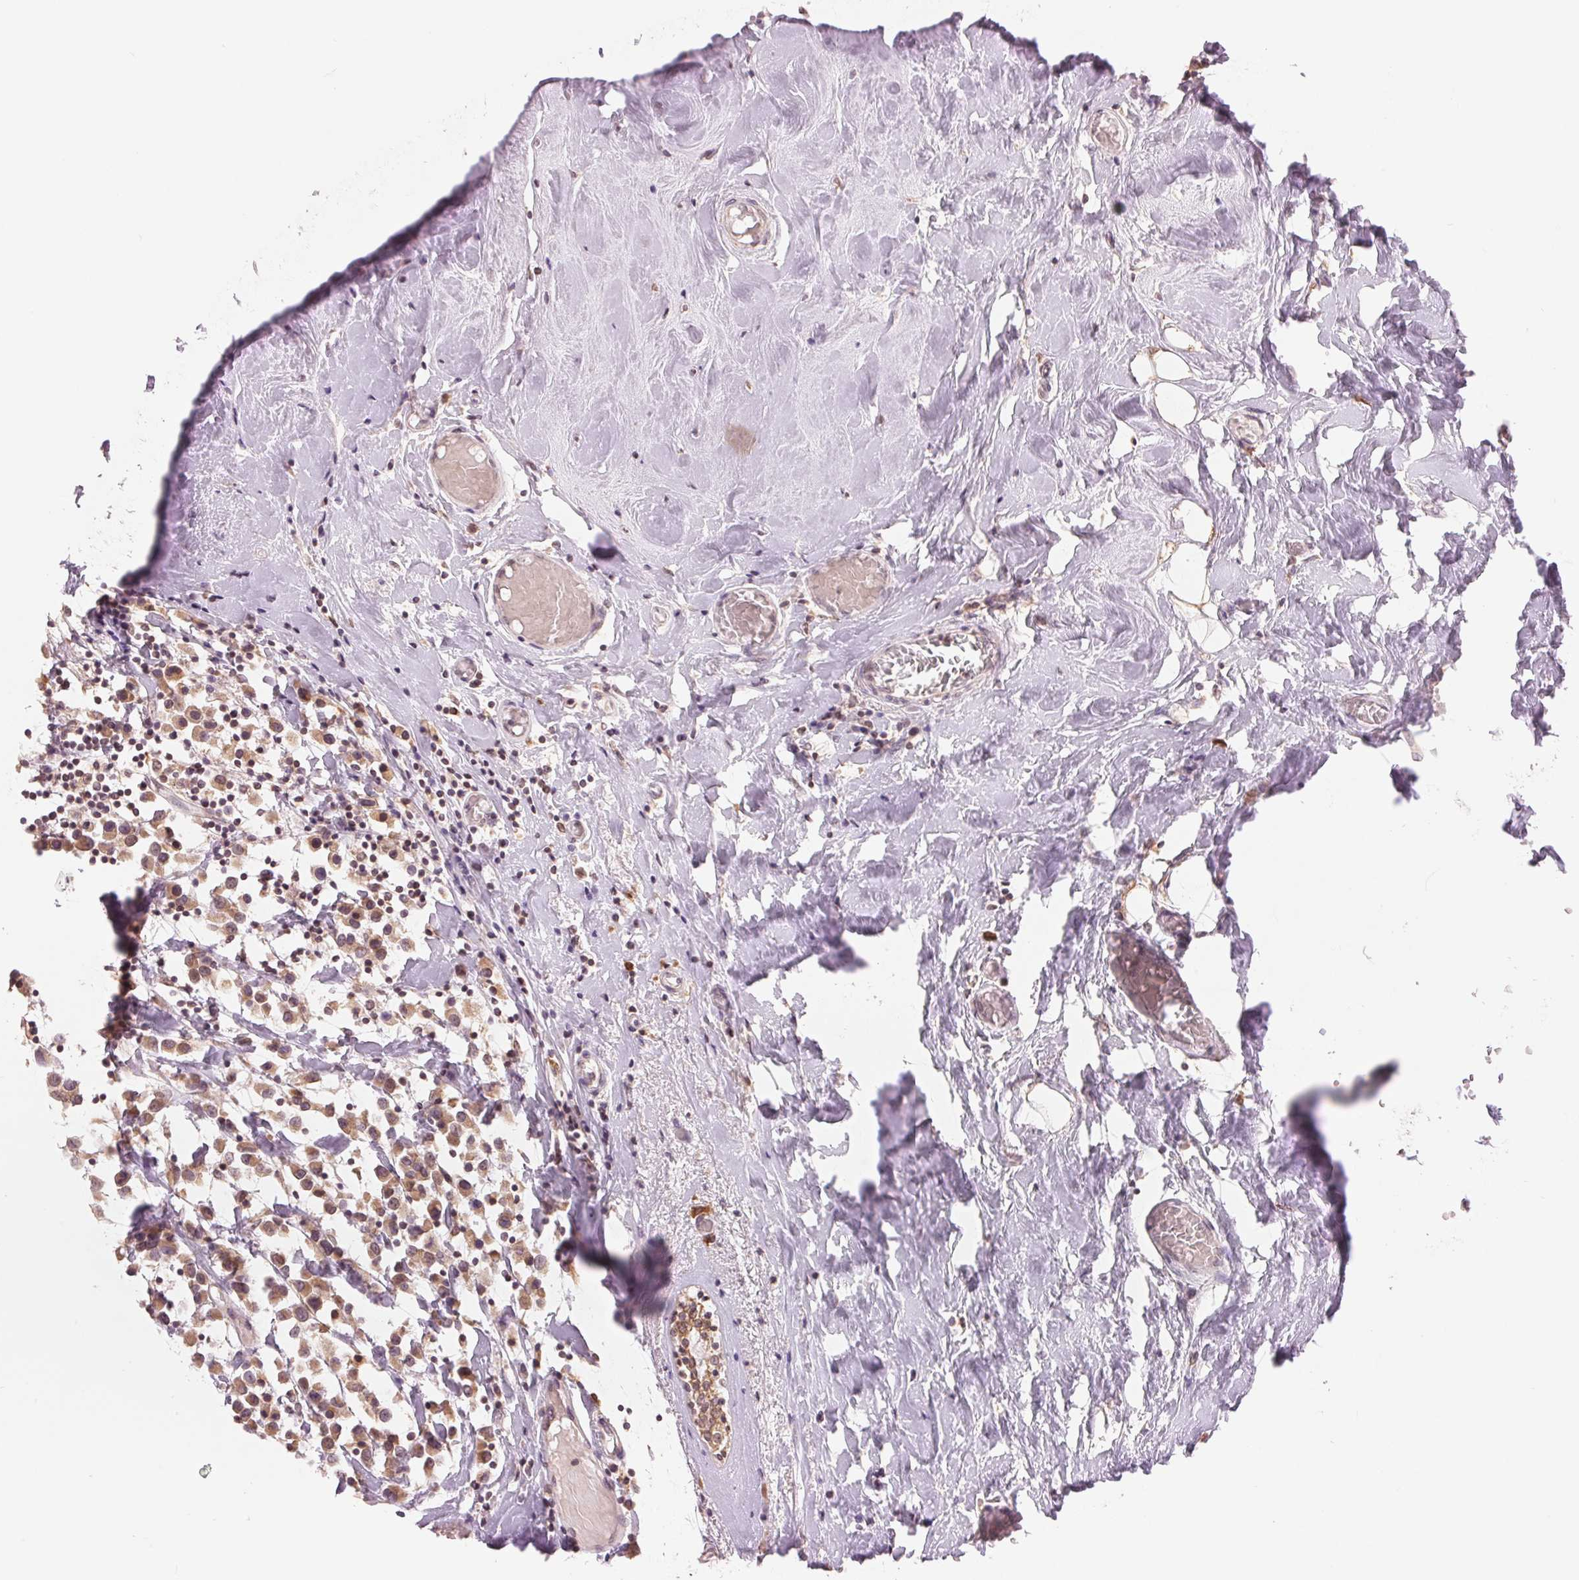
{"staining": {"intensity": "moderate", "quantity": ">75%", "location": "cytoplasmic/membranous"}, "tissue": "breast cancer", "cell_type": "Tumor cells", "image_type": "cancer", "snomed": [{"axis": "morphology", "description": "Duct carcinoma"}, {"axis": "topography", "description": "Breast"}], "caption": "Protein staining reveals moderate cytoplasmic/membranous expression in approximately >75% of tumor cells in breast cancer (infiltrating ductal carcinoma).", "gene": "TECR", "patient": {"sex": "female", "age": 61}}